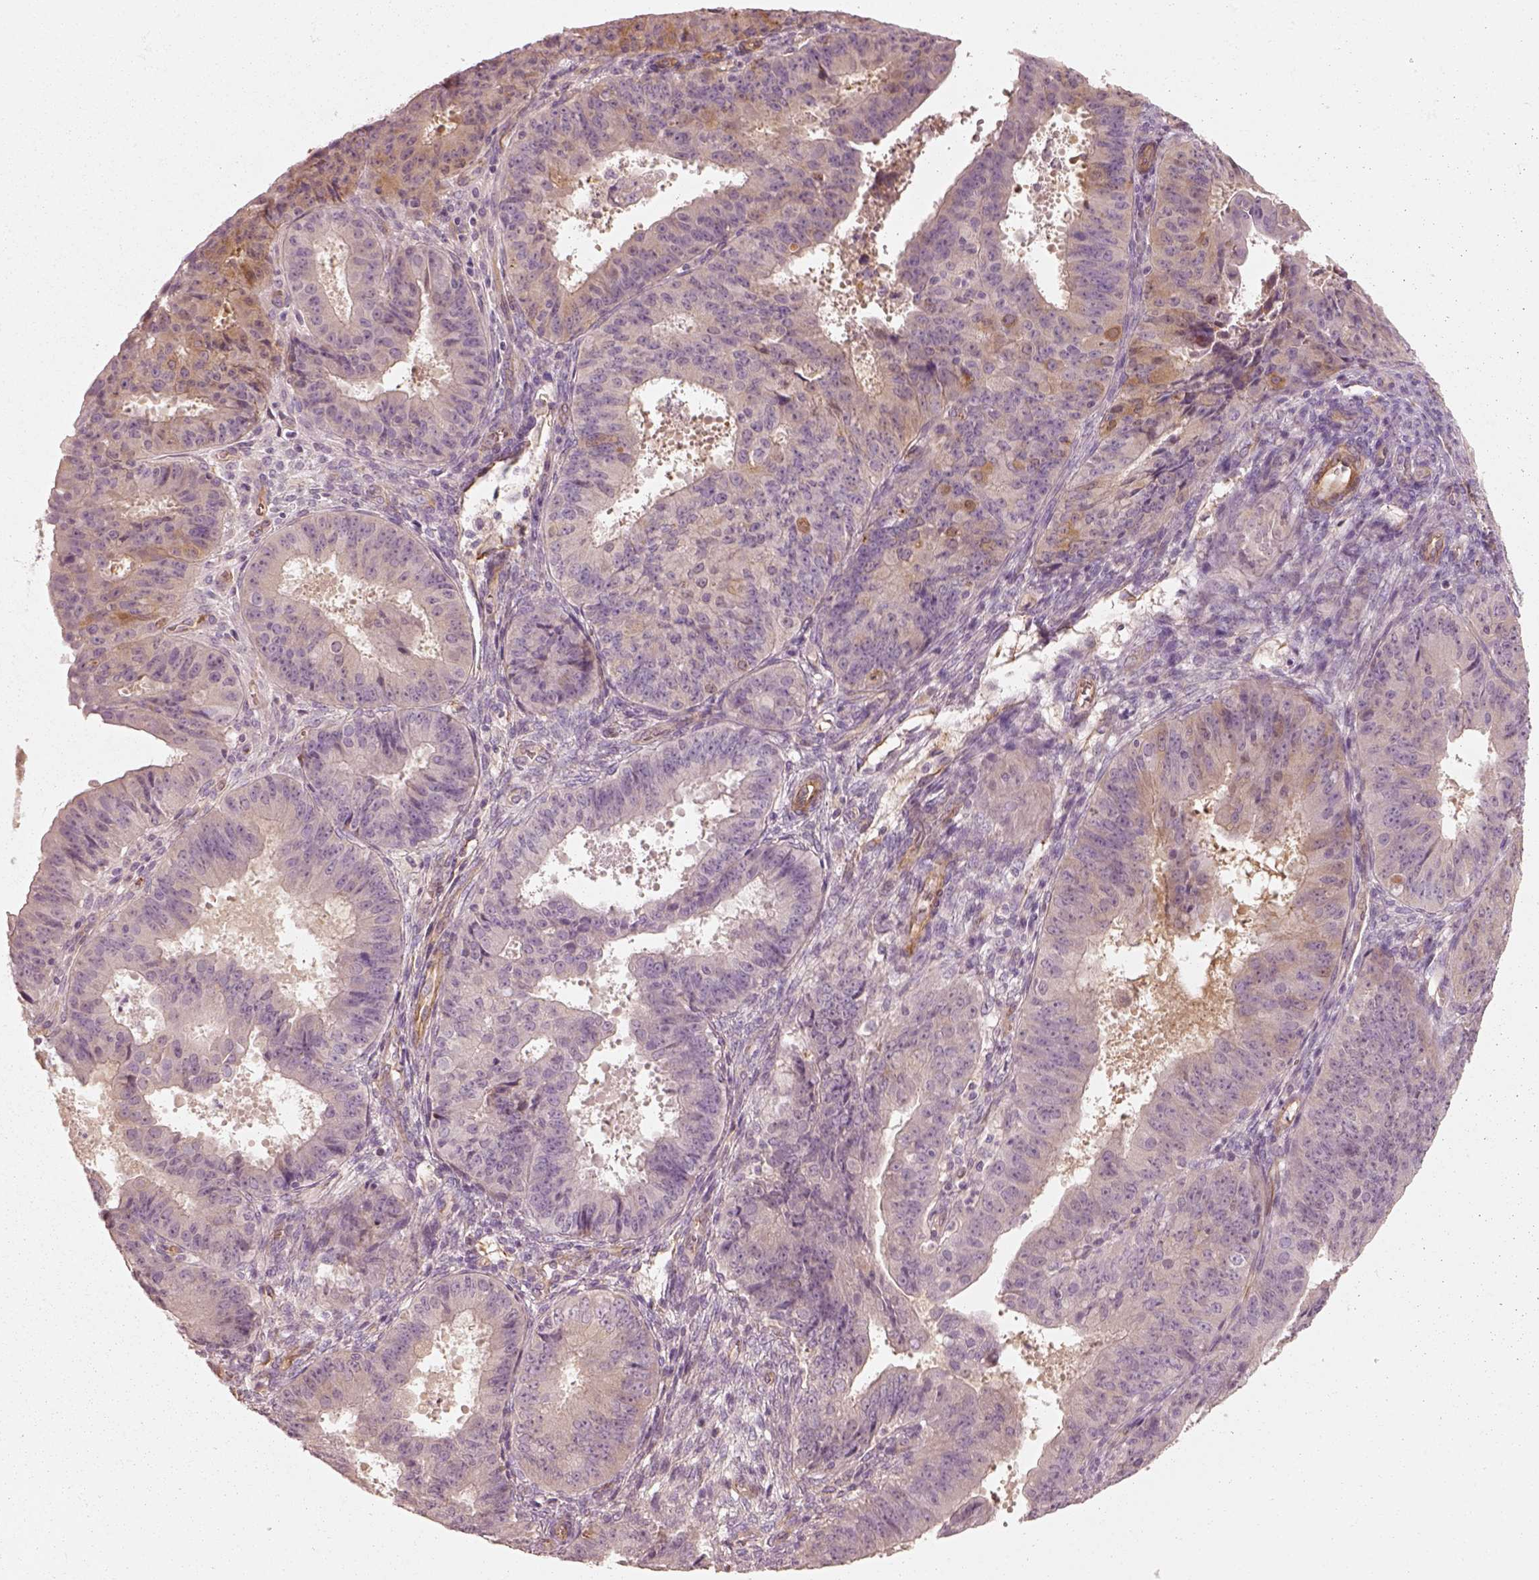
{"staining": {"intensity": "weak", "quantity": "<25%", "location": "cytoplasmic/membranous"}, "tissue": "ovarian cancer", "cell_type": "Tumor cells", "image_type": "cancer", "snomed": [{"axis": "morphology", "description": "Carcinoma, endometroid"}, {"axis": "topography", "description": "Ovary"}], "caption": "The histopathology image exhibits no significant expression in tumor cells of ovarian cancer.", "gene": "CRYM", "patient": {"sex": "female", "age": 42}}